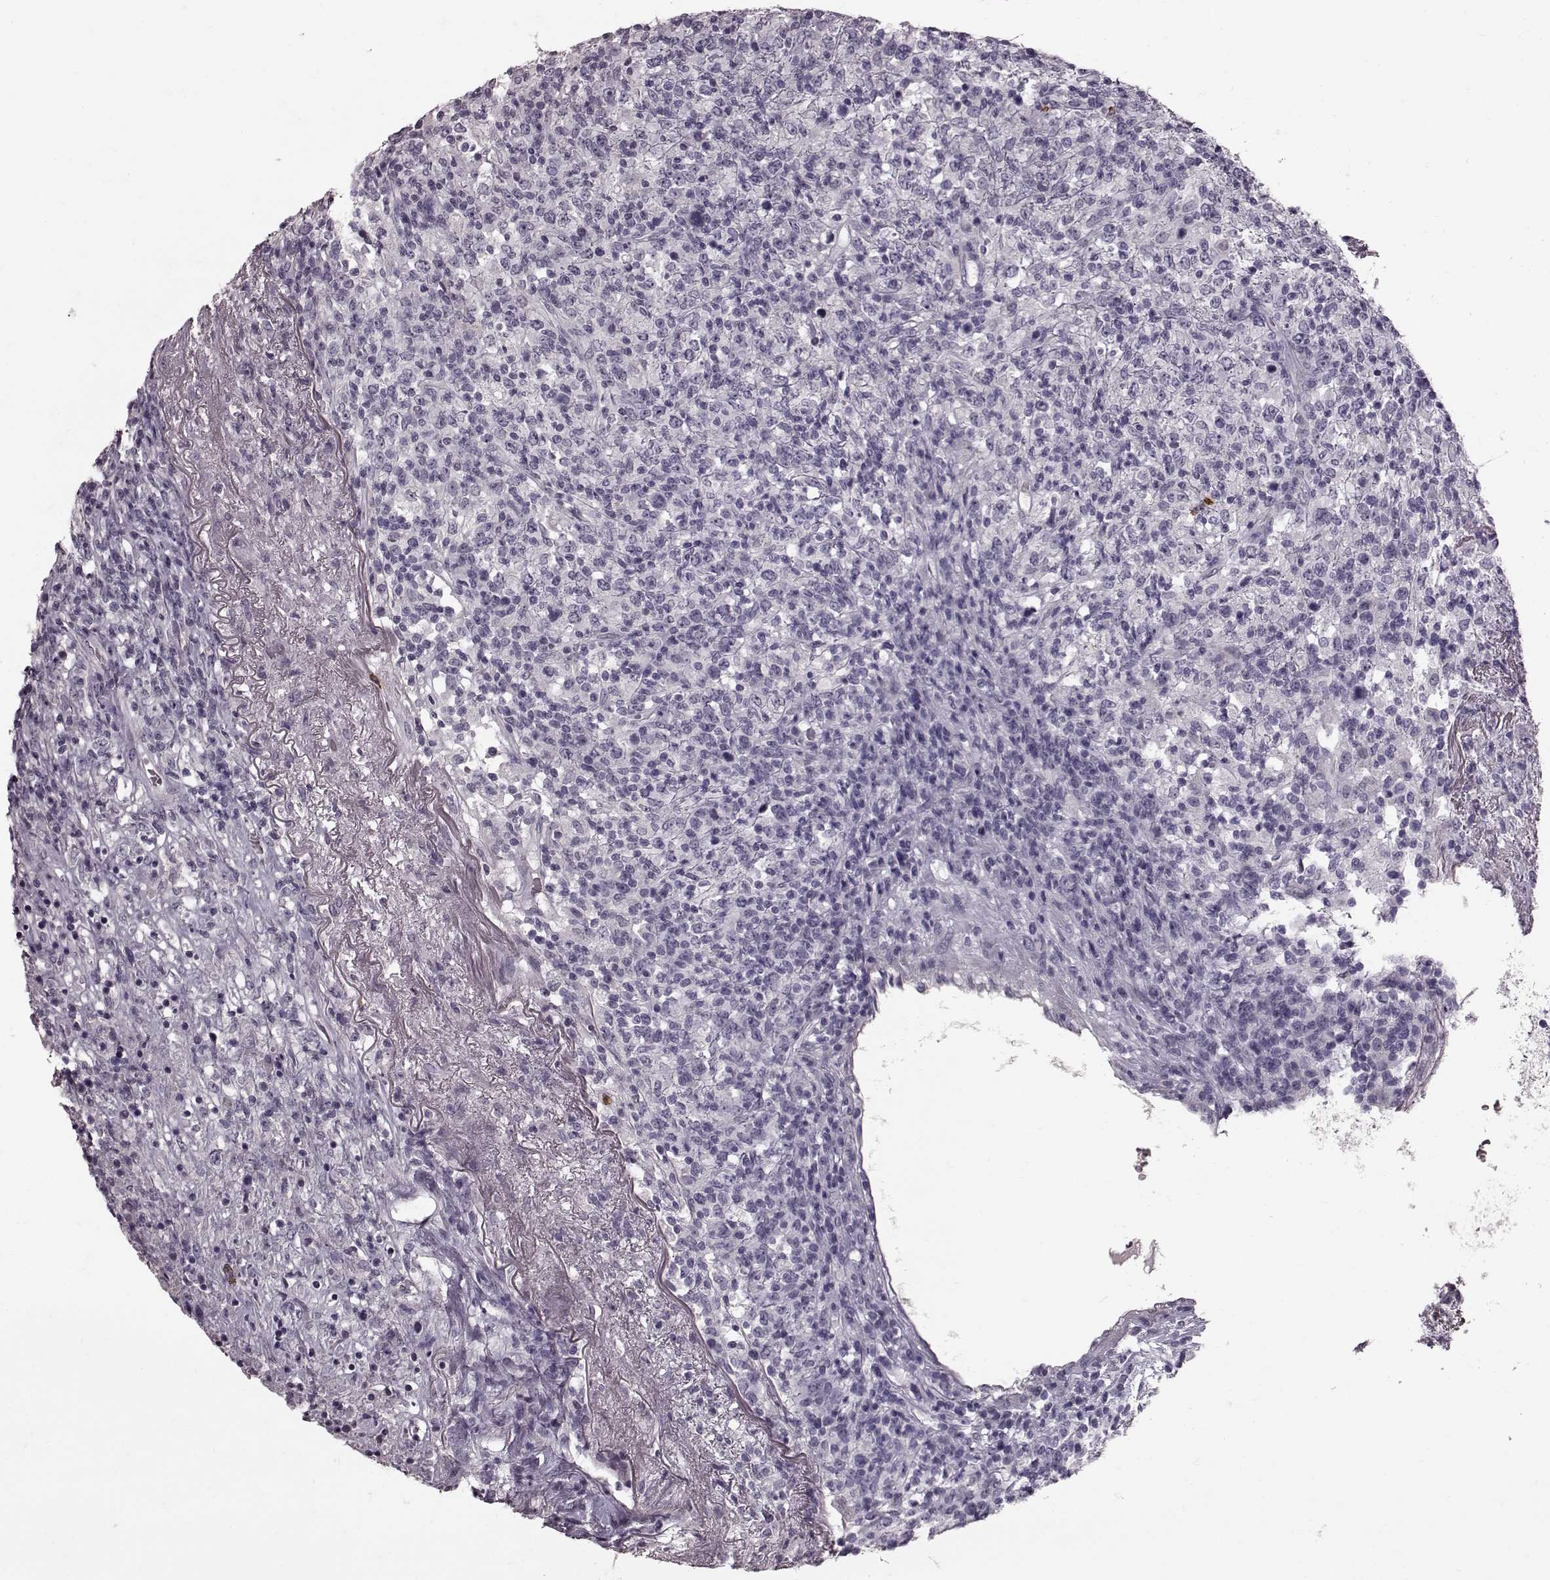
{"staining": {"intensity": "negative", "quantity": "none", "location": "none"}, "tissue": "lymphoma", "cell_type": "Tumor cells", "image_type": "cancer", "snomed": [{"axis": "morphology", "description": "Malignant lymphoma, non-Hodgkin's type, High grade"}, {"axis": "topography", "description": "Lung"}], "caption": "IHC photomicrograph of human lymphoma stained for a protein (brown), which shows no expression in tumor cells.", "gene": "FUT4", "patient": {"sex": "male", "age": 79}}